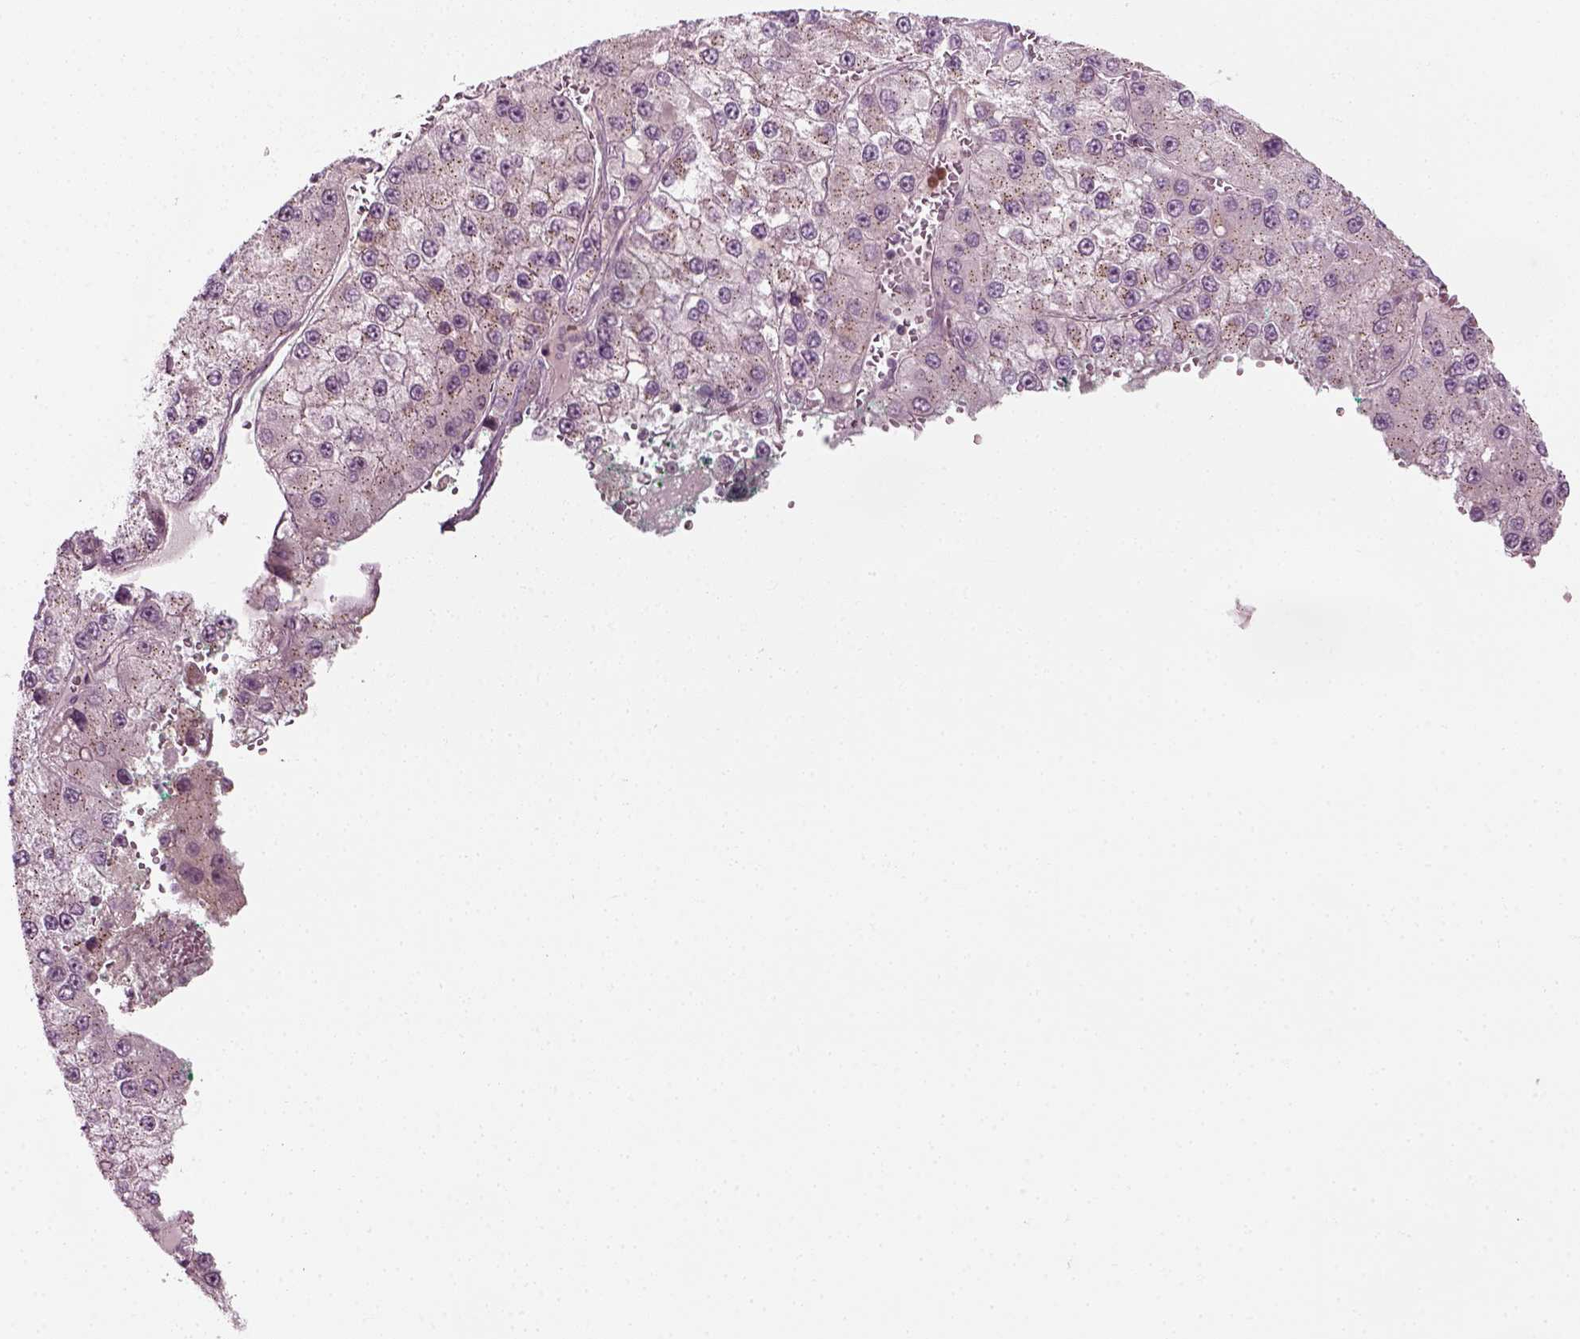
{"staining": {"intensity": "negative", "quantity": "none", "location": "none"}, "tissue": "liver cancer", "cell_type": "Tumor cells", "image_type": "cancer", "snomed": [{"axis": "morphology", "description": "Carcinoma, Hepatocellular, NOS"}, {"axis": "topography", "description": "Liver"}], "caption": "DAB (3,3'-diaminobenzidine) immunohistochemical staining of human hepatocellular carcinoma (liver) shows no significant positivity in tumor cells. (IHC, brightfield microscopy, high magnification).", "gene": "MLIP", "patient": {"sex": "female", "age": 73}}